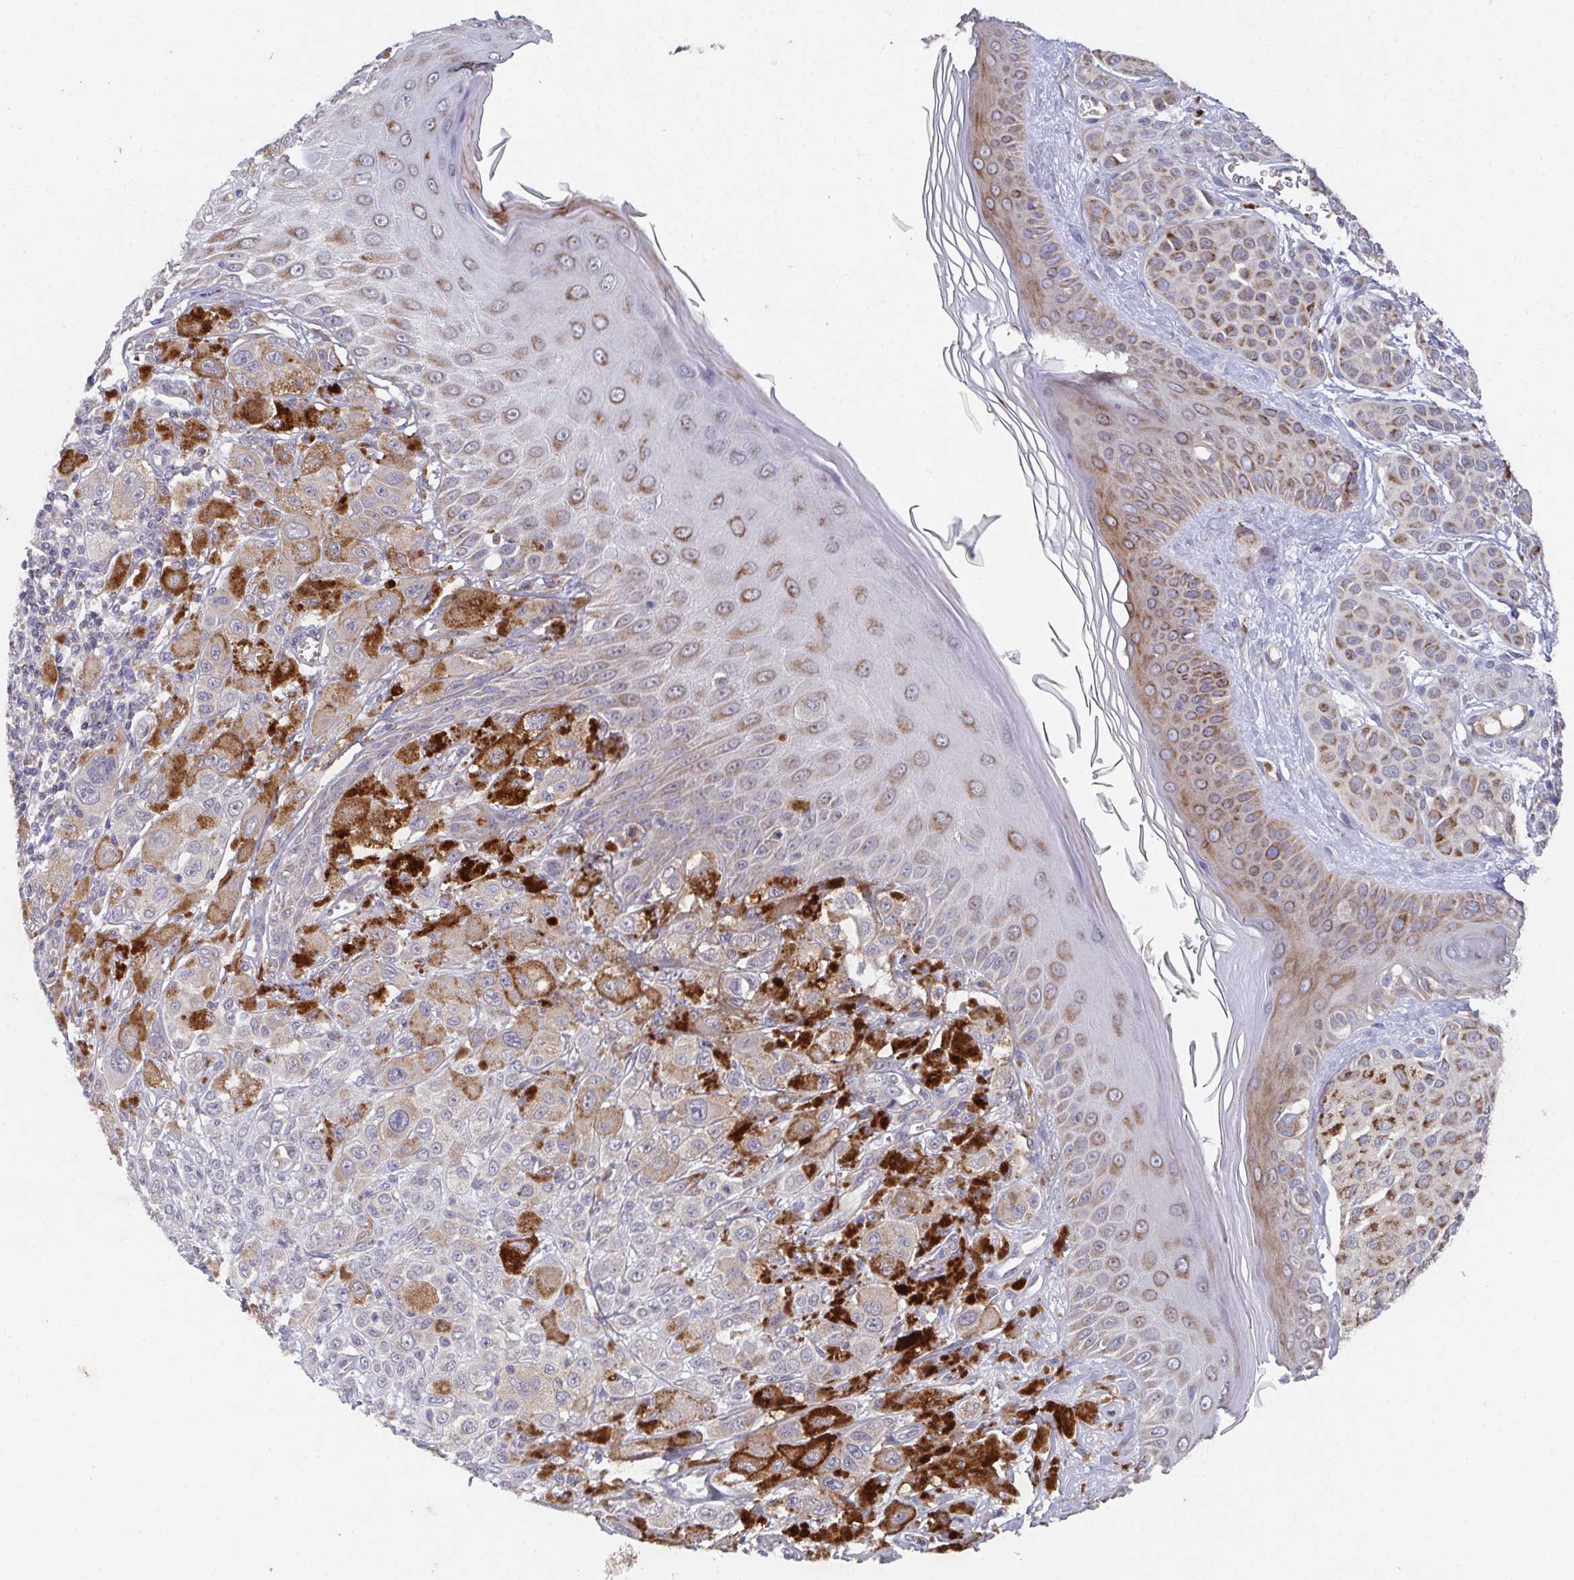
{"staining": {"intensity": "negative", "quantity": "none", "location": "none"}, "tissue": "melanoma", "cell_type": "Tumor cells", "image_type": "cancer", "snomed": [{"axis": "morphology", "description": "Malignant melanoma, NOS"}, {"axis": "topography", "description": "Skin"}], "caption": "Micrograph shows no protein positivity in tumor cells of malignant melanoma tissue.", "gene": "MT-ND3", "patient": {"sex": "male", "age": 67}}